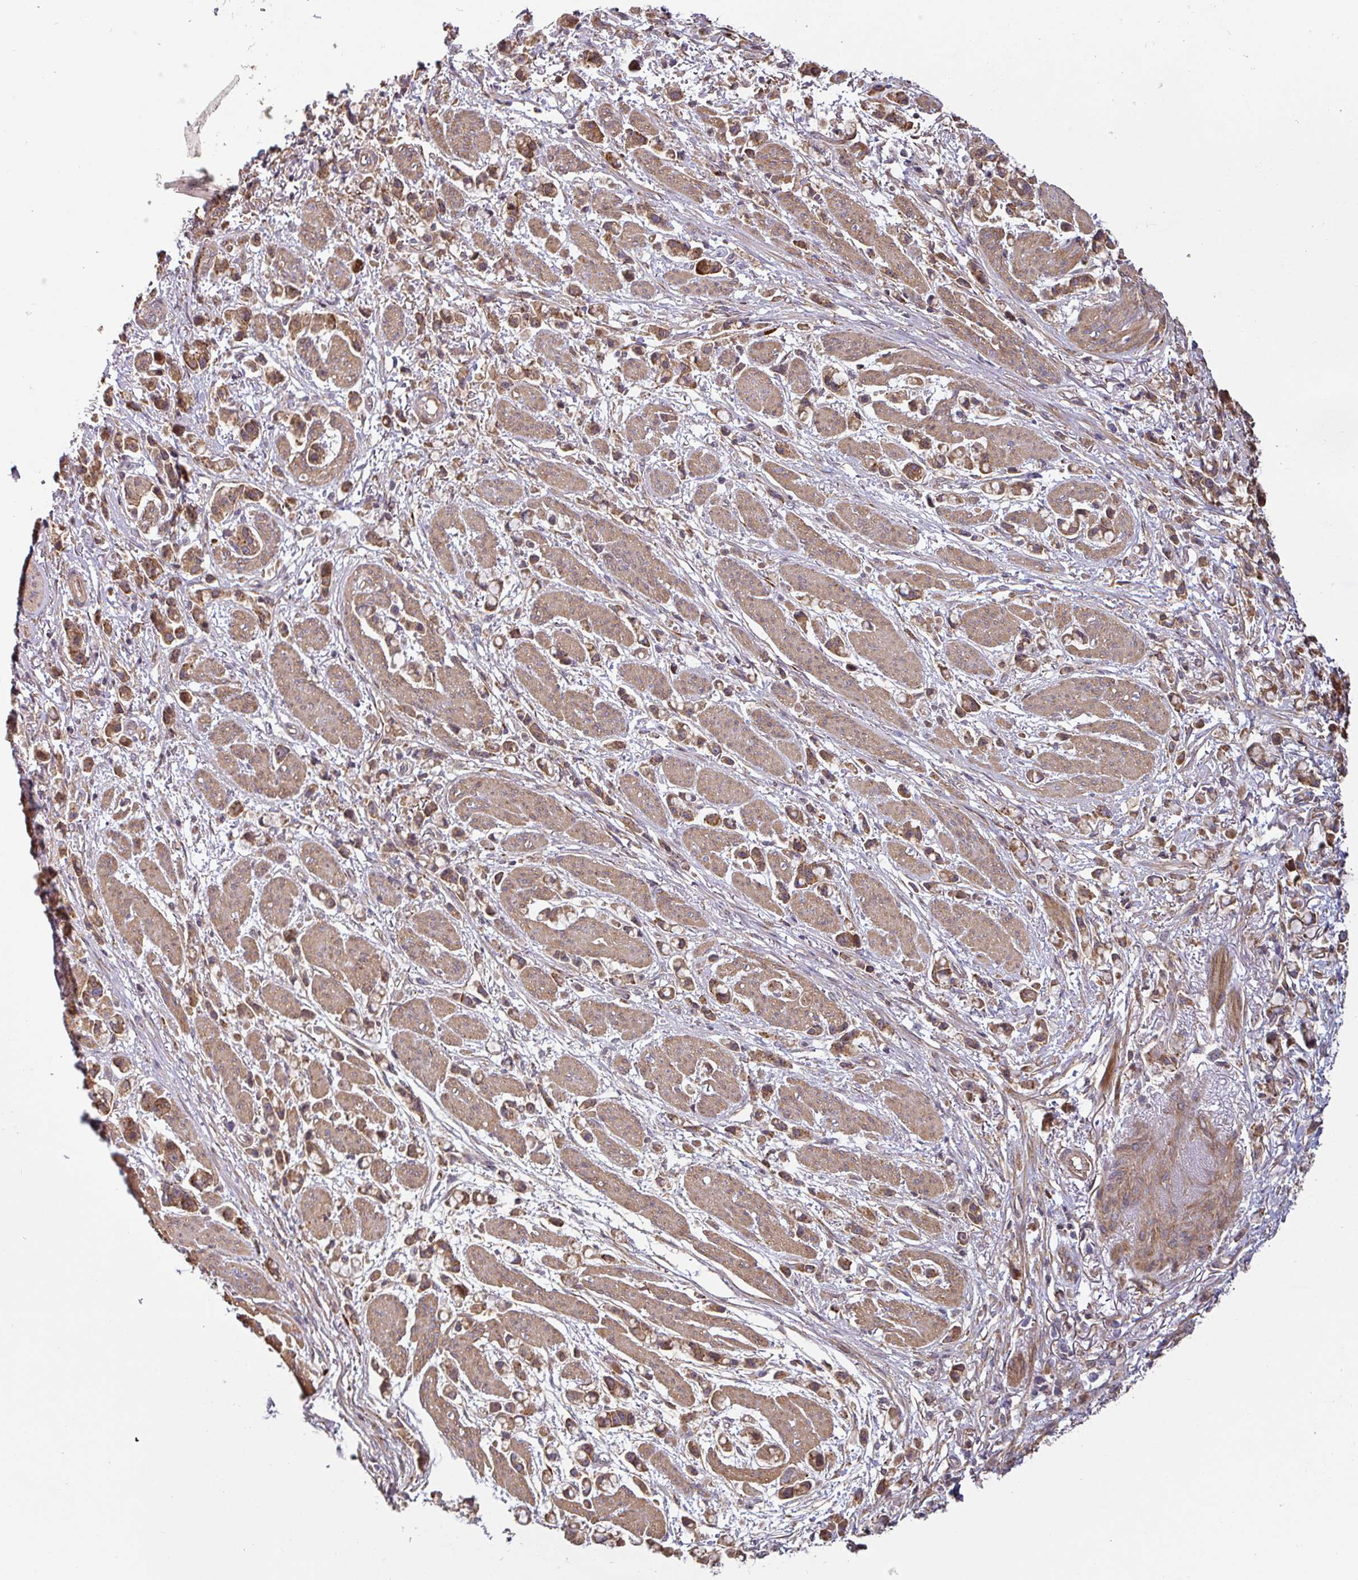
{"staining": {"intensity": "moderate", "quantity": ">75%", "location": "cytoplasmic/membranous"}, "tissue": "stomach cancer", "cell_type": "Tumor cells", "image_type": "cancer", "snomed": [{"axis": "morphology", "description": "Adenocarcinoma, NOS"}, {"axis": "topography", "description": "Stomach"}], "caption": "Protein staining of adenocarcinoma (stomach) tissue demonstrates moderate cytoplasmic/membranous expression in approximately >75% of tumor cells.", "gene": "CASP2", "patient": {"sex": "female", "age": 81}}